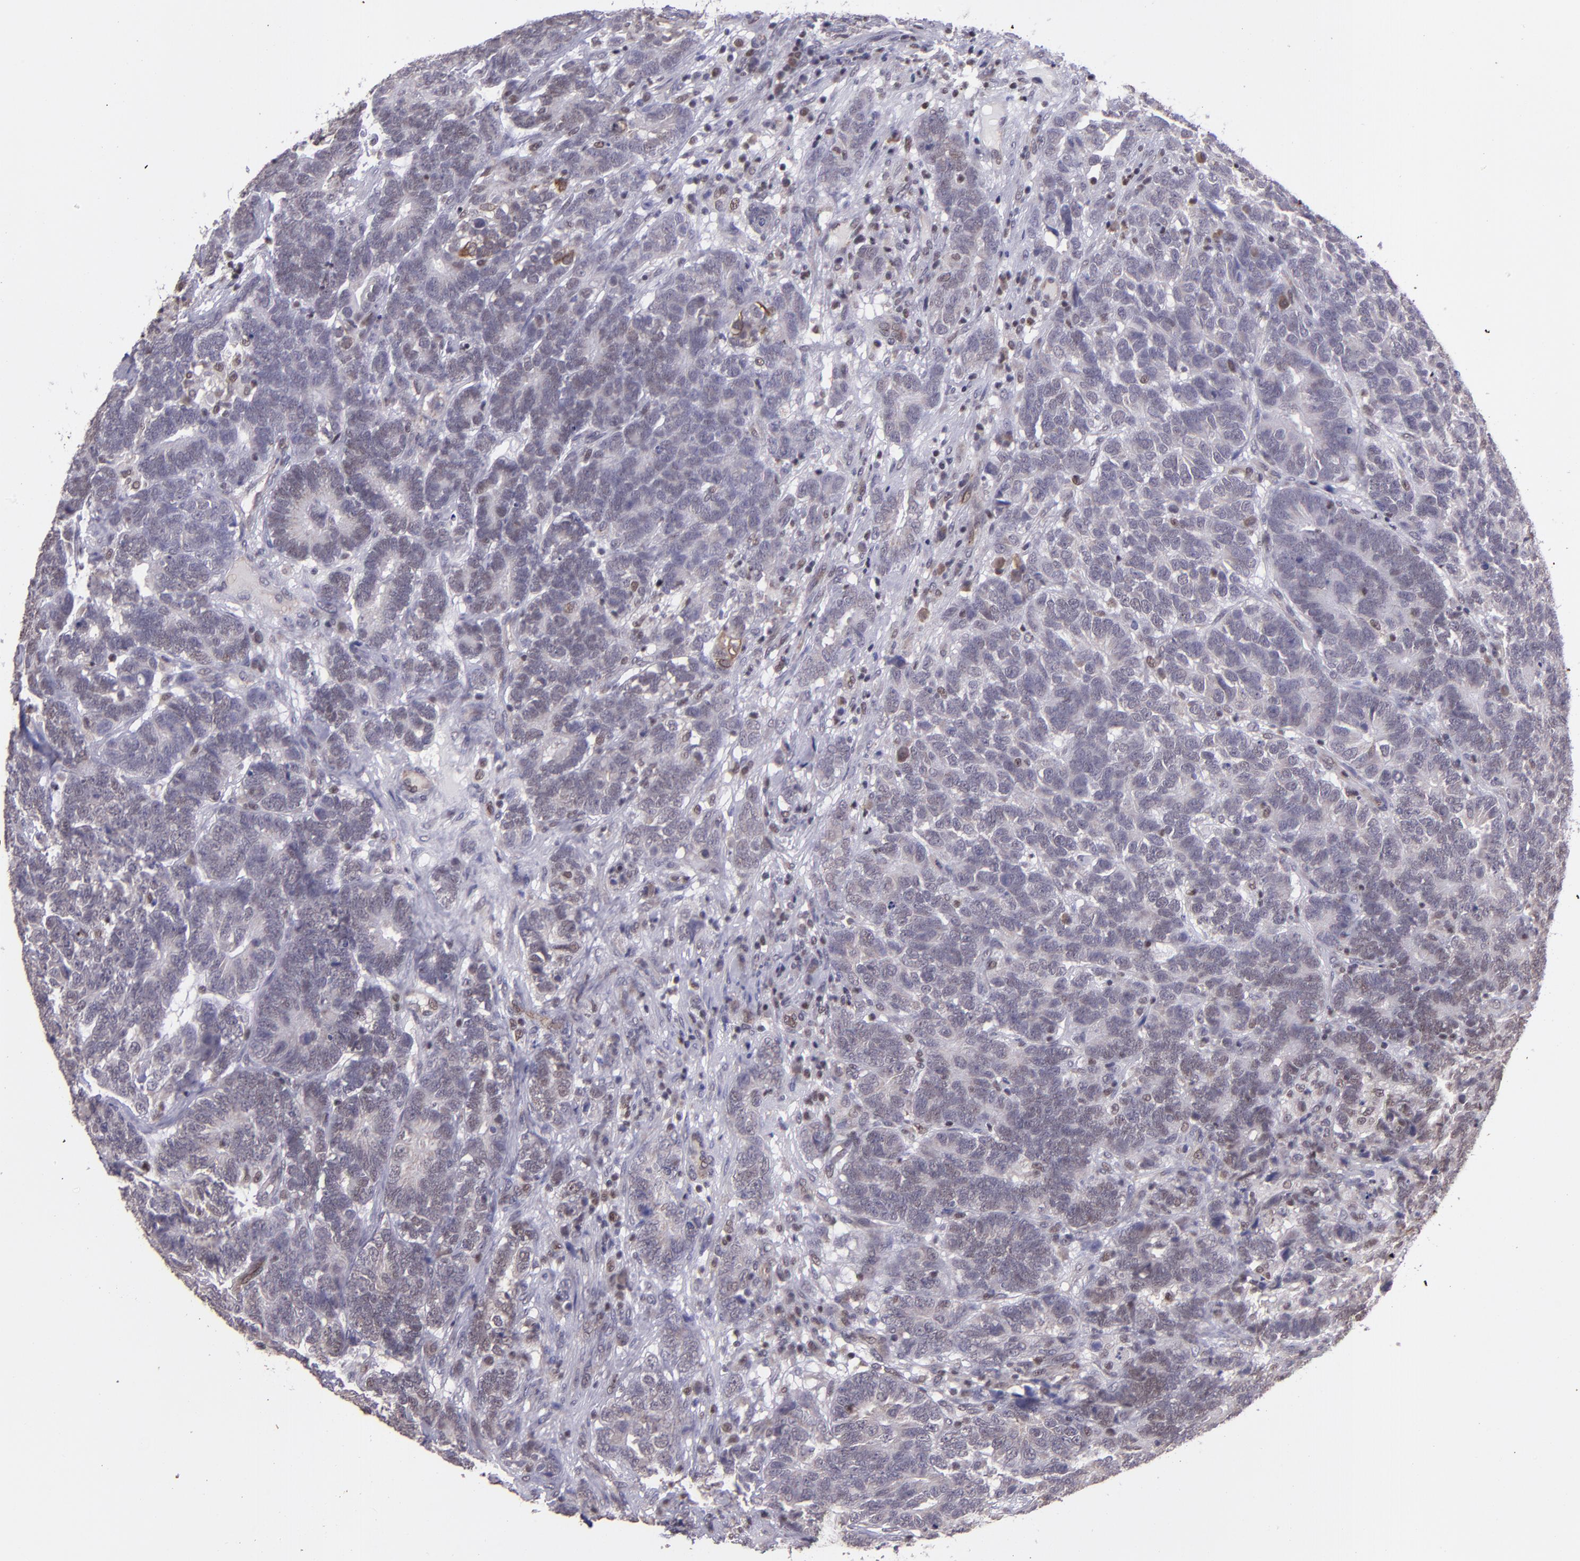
{"staining": {"intensity": "weak", "quantity": "<25%", "location": "cytoplasmic/membranous"}, "tissue": "testis cancer", "cell_type": "Tumor cells", "image_type": "cancer", "snomed": [{"axis": "morphology", "description": "Carcinoma, Embryonal, NOS"}, {"axis": "topography", "description": "Testis"}], "caption": "This is an IHC photomicrograph of embryonal carcinoma (testis). There is no positivity in tumor cells.", "gene": "ELF1", "patient": {"sex": "male", "age": 26}}